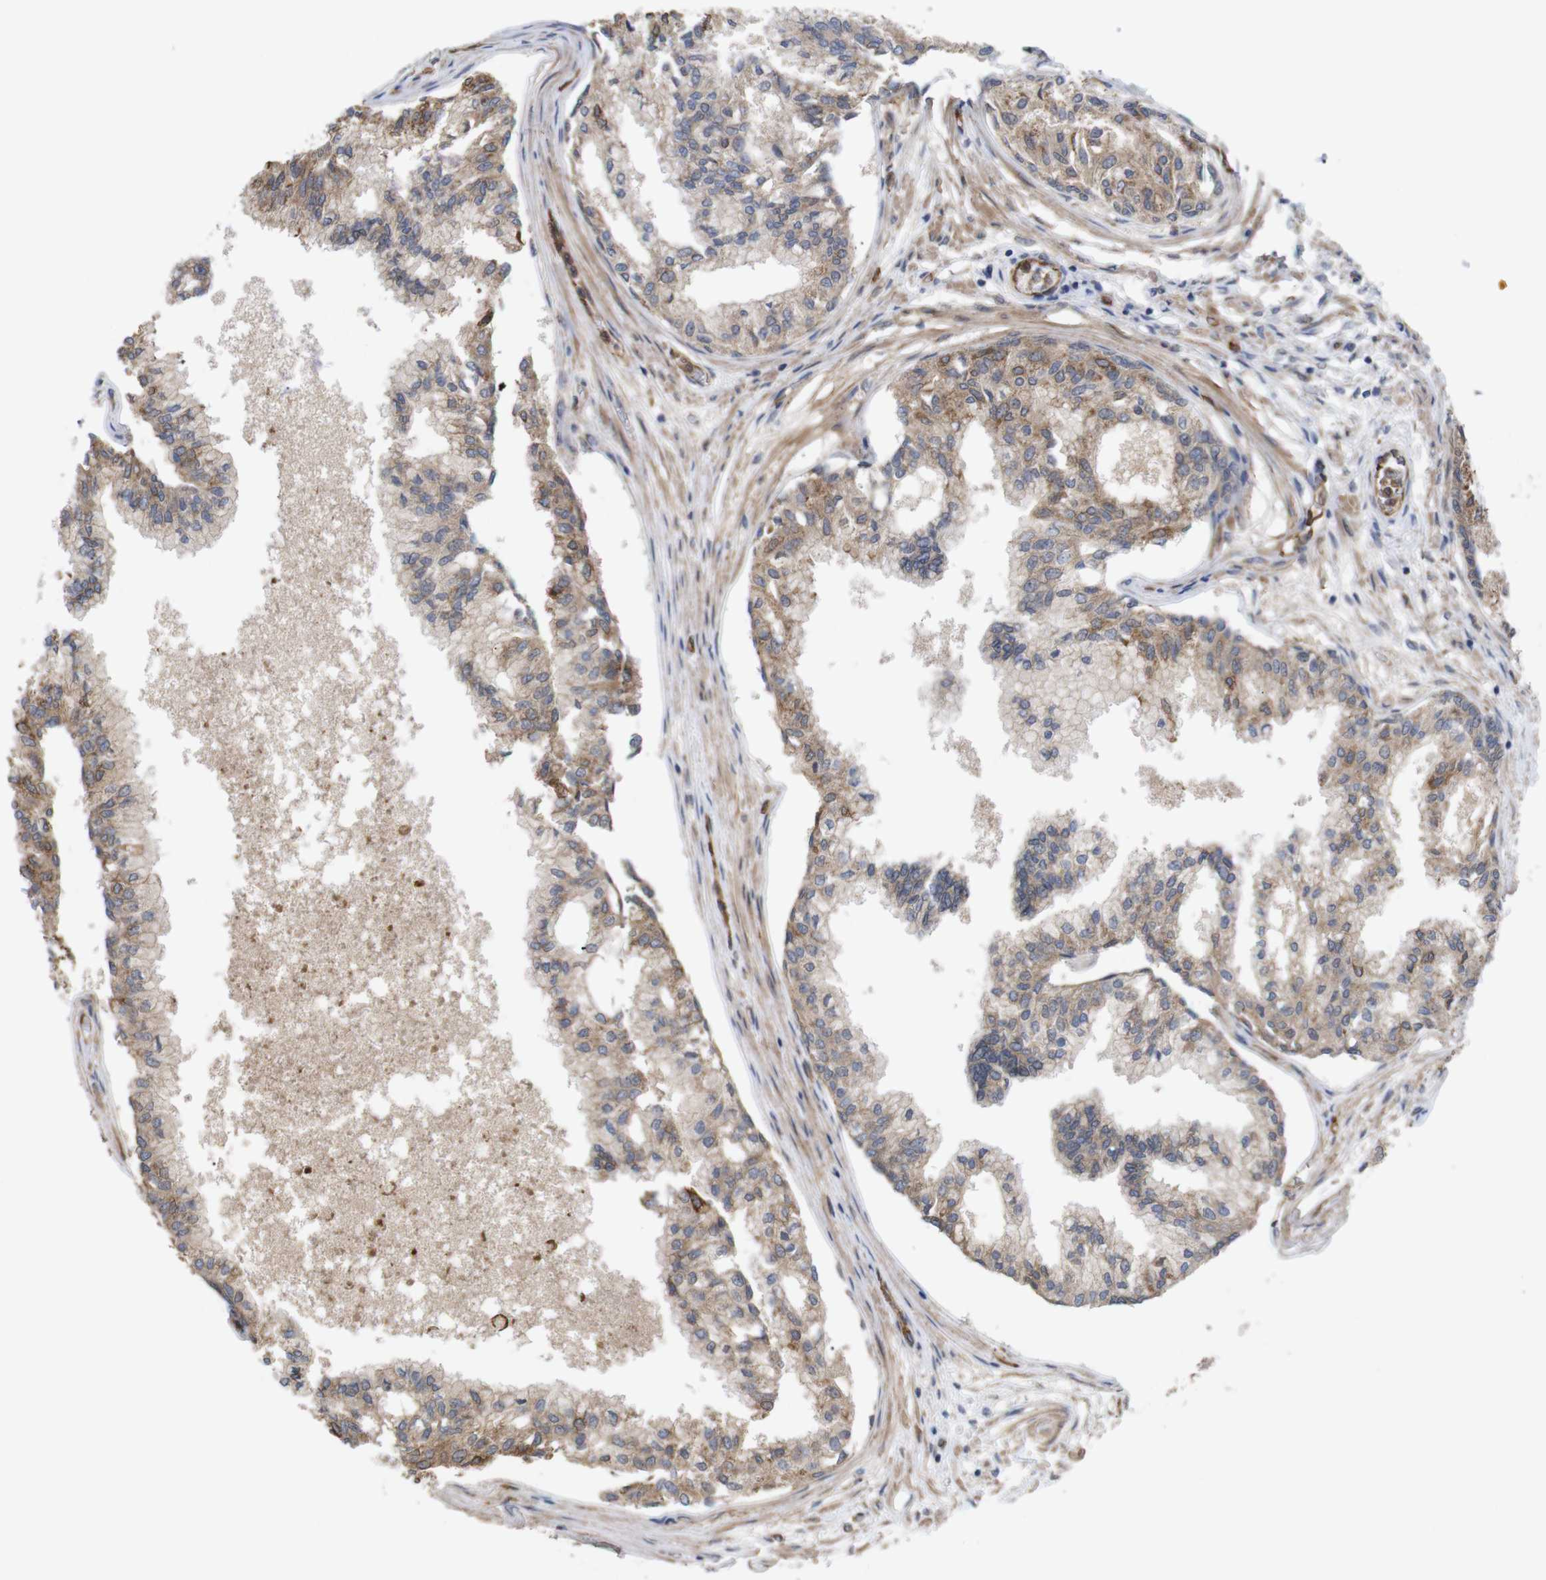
{"staining": {"intensity": "moderate", "quantity": ">75%", "location": "cytoplasmic/membranous"}, "tissue": "prostate", "cell_type": "Glandular cells", "image_type": "normal", "snomed": [{"axis": "morphology", "description": "Normal tissue, NOS"}, {"axis": "topography", "description": "Prostate"}, {"axis": "topography", "description": "Seminal veicle"}], "caption": "Prostate stained with DAB IHC shows medium levels of moderate cytoplasmic/membranous expression in about >75% of glandular cells.", "gene": "TIAM1", "patient": {"sex": "male", "age": 60}}